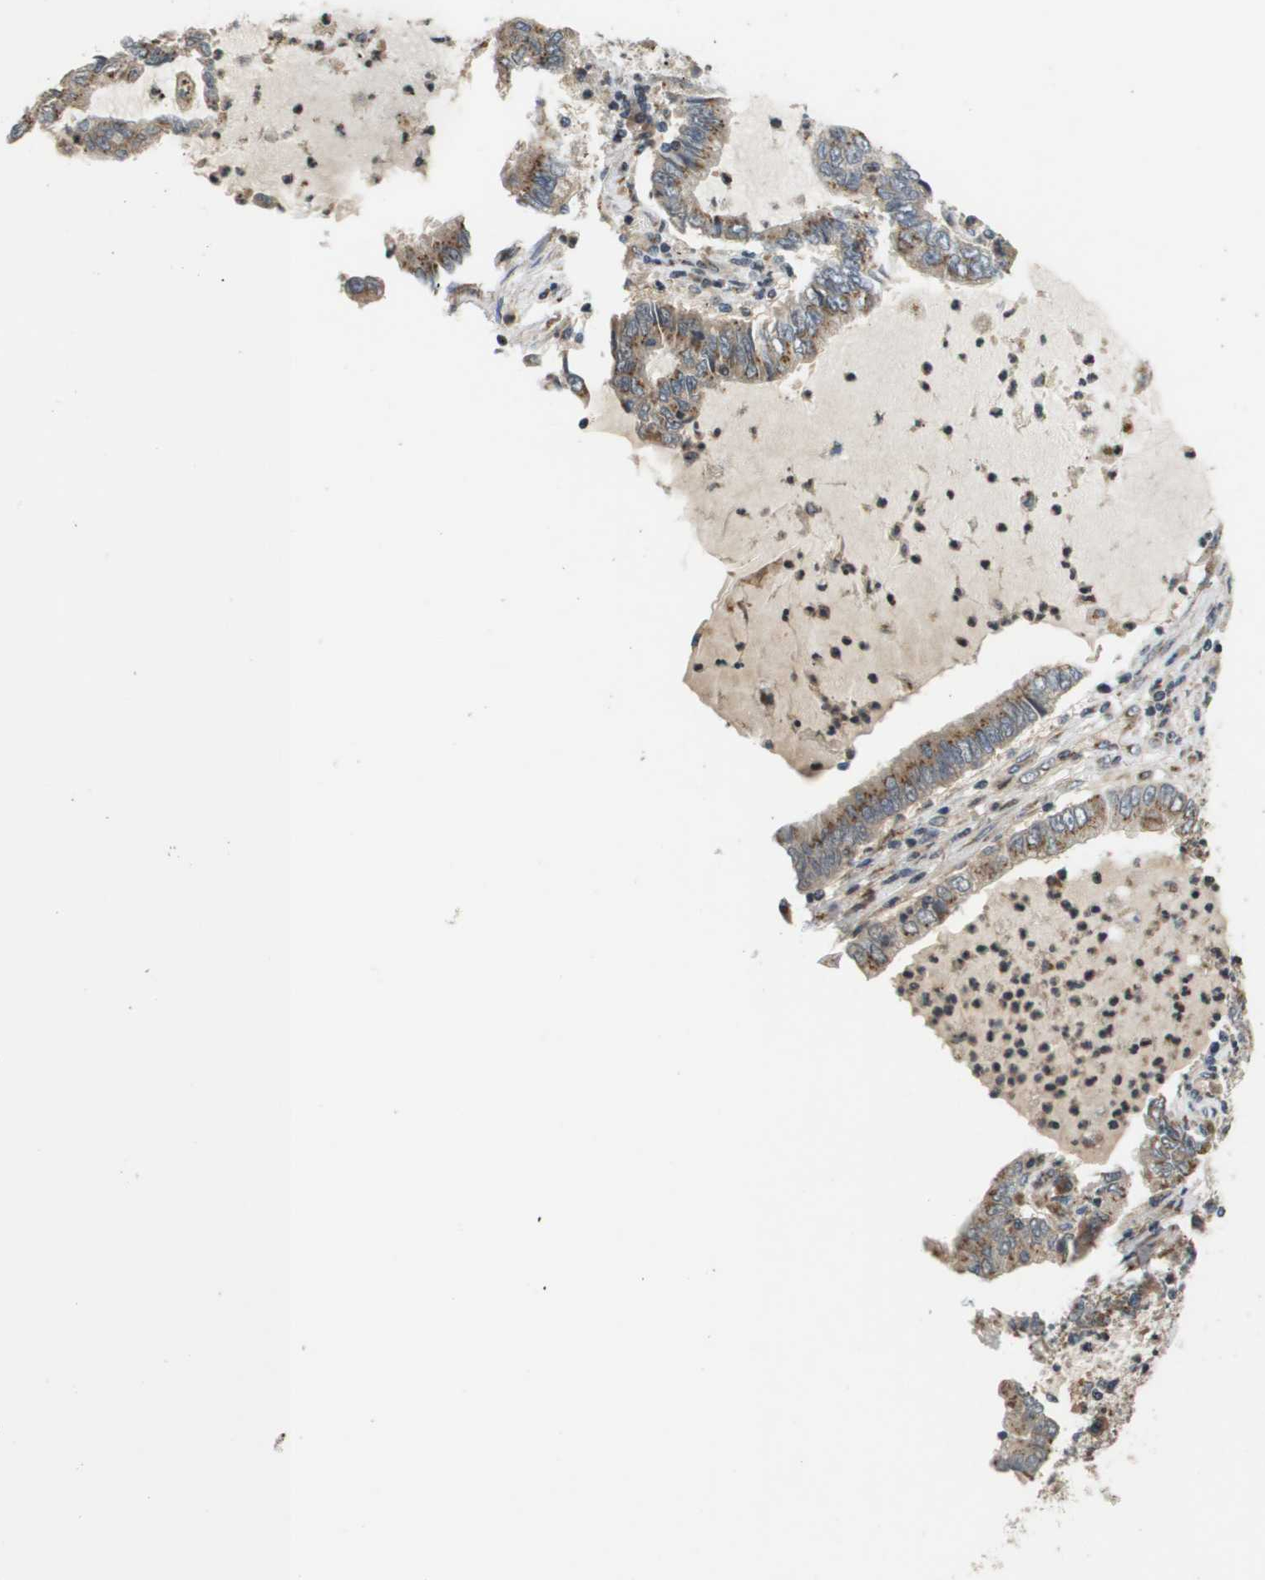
{"staining": {"intensity": "moderate", "quantity": ">75%", "location": "cytoplasmic/membranous"}, "tissue": "lung cancer", "cell_type": "Tumor cells", "image_type": "cancer", "snomed": [{"axis": "morphology", "description": "Adenocarcinoma, NOS"}, {"axis": "topography", "description": "Lung"}], "caption": "IHC image of human adenocarcinoma (lung) stained for a protein (brown), which shows medium levels of moderate cytoplasmic/membranous staining in about >75% of tumor cells.", "gene": "PCK1", "patient": {"sex": "female", "age": 51}}